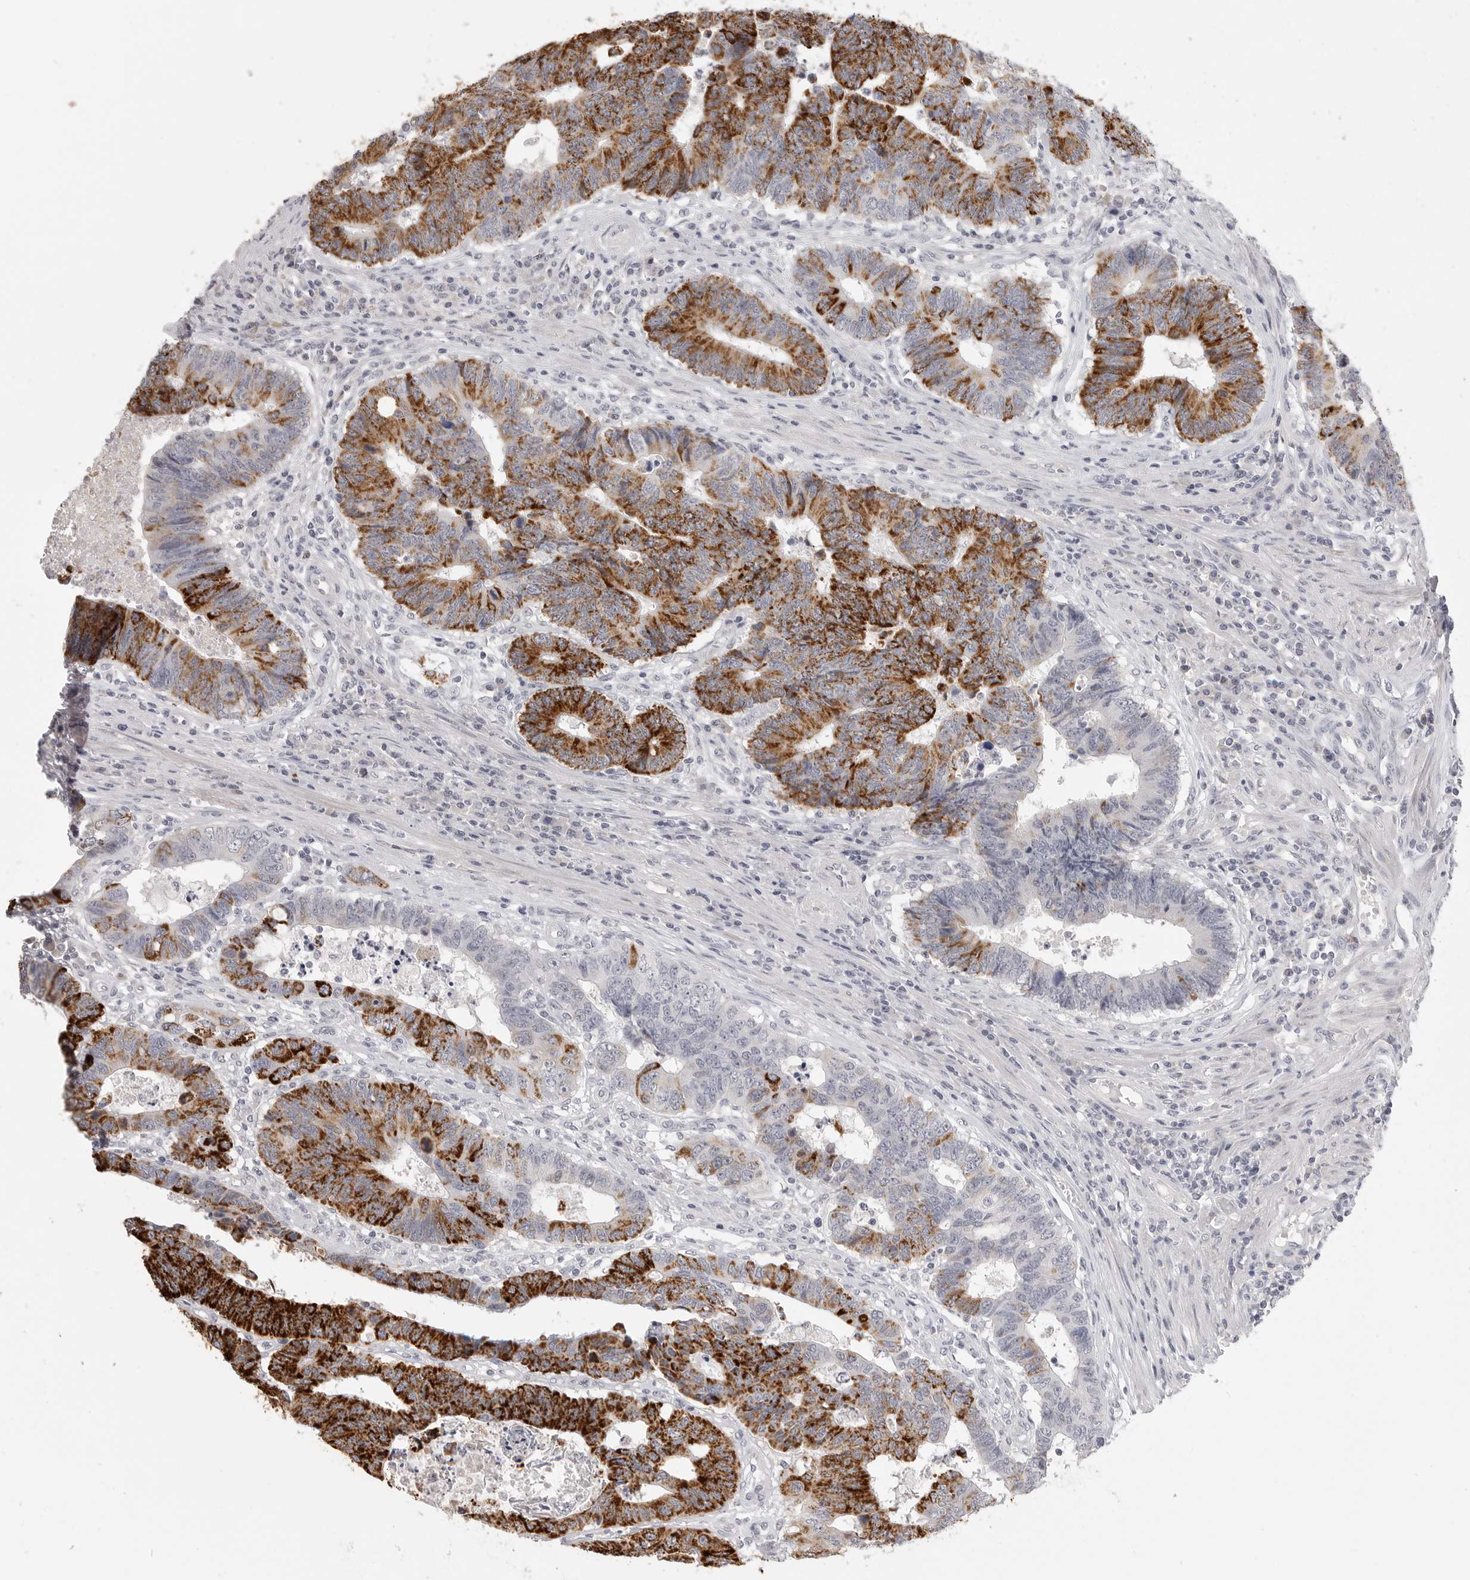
{"staining": {"intensity": "strong", "quantity": ">75%", "location": "cytoplasmic/membranous"}, "tissue": "colorectal cancer", "cell_type": "Tumor cells", "image_type": "cancer", "snomed": [{"axis": "morphology", "description": "Adenocarcinoma, NOS"}, {"axis": "topography", "description": "Rectum"}], "caption": "IHC (DAB (3,3'-diaminobenzidine)) staining of human colorectal cancer (adenocarcinoma) displays strong cytoplasmic/membranous protein expression in approximately >75% of tumor cells. The staining was performed using DAB, with brown indicating positive protein expression. Nuclei are stained blue with hematoxylin.", "gene": "HMGCS2", "patient": {"sex": "male", "age": 84}}